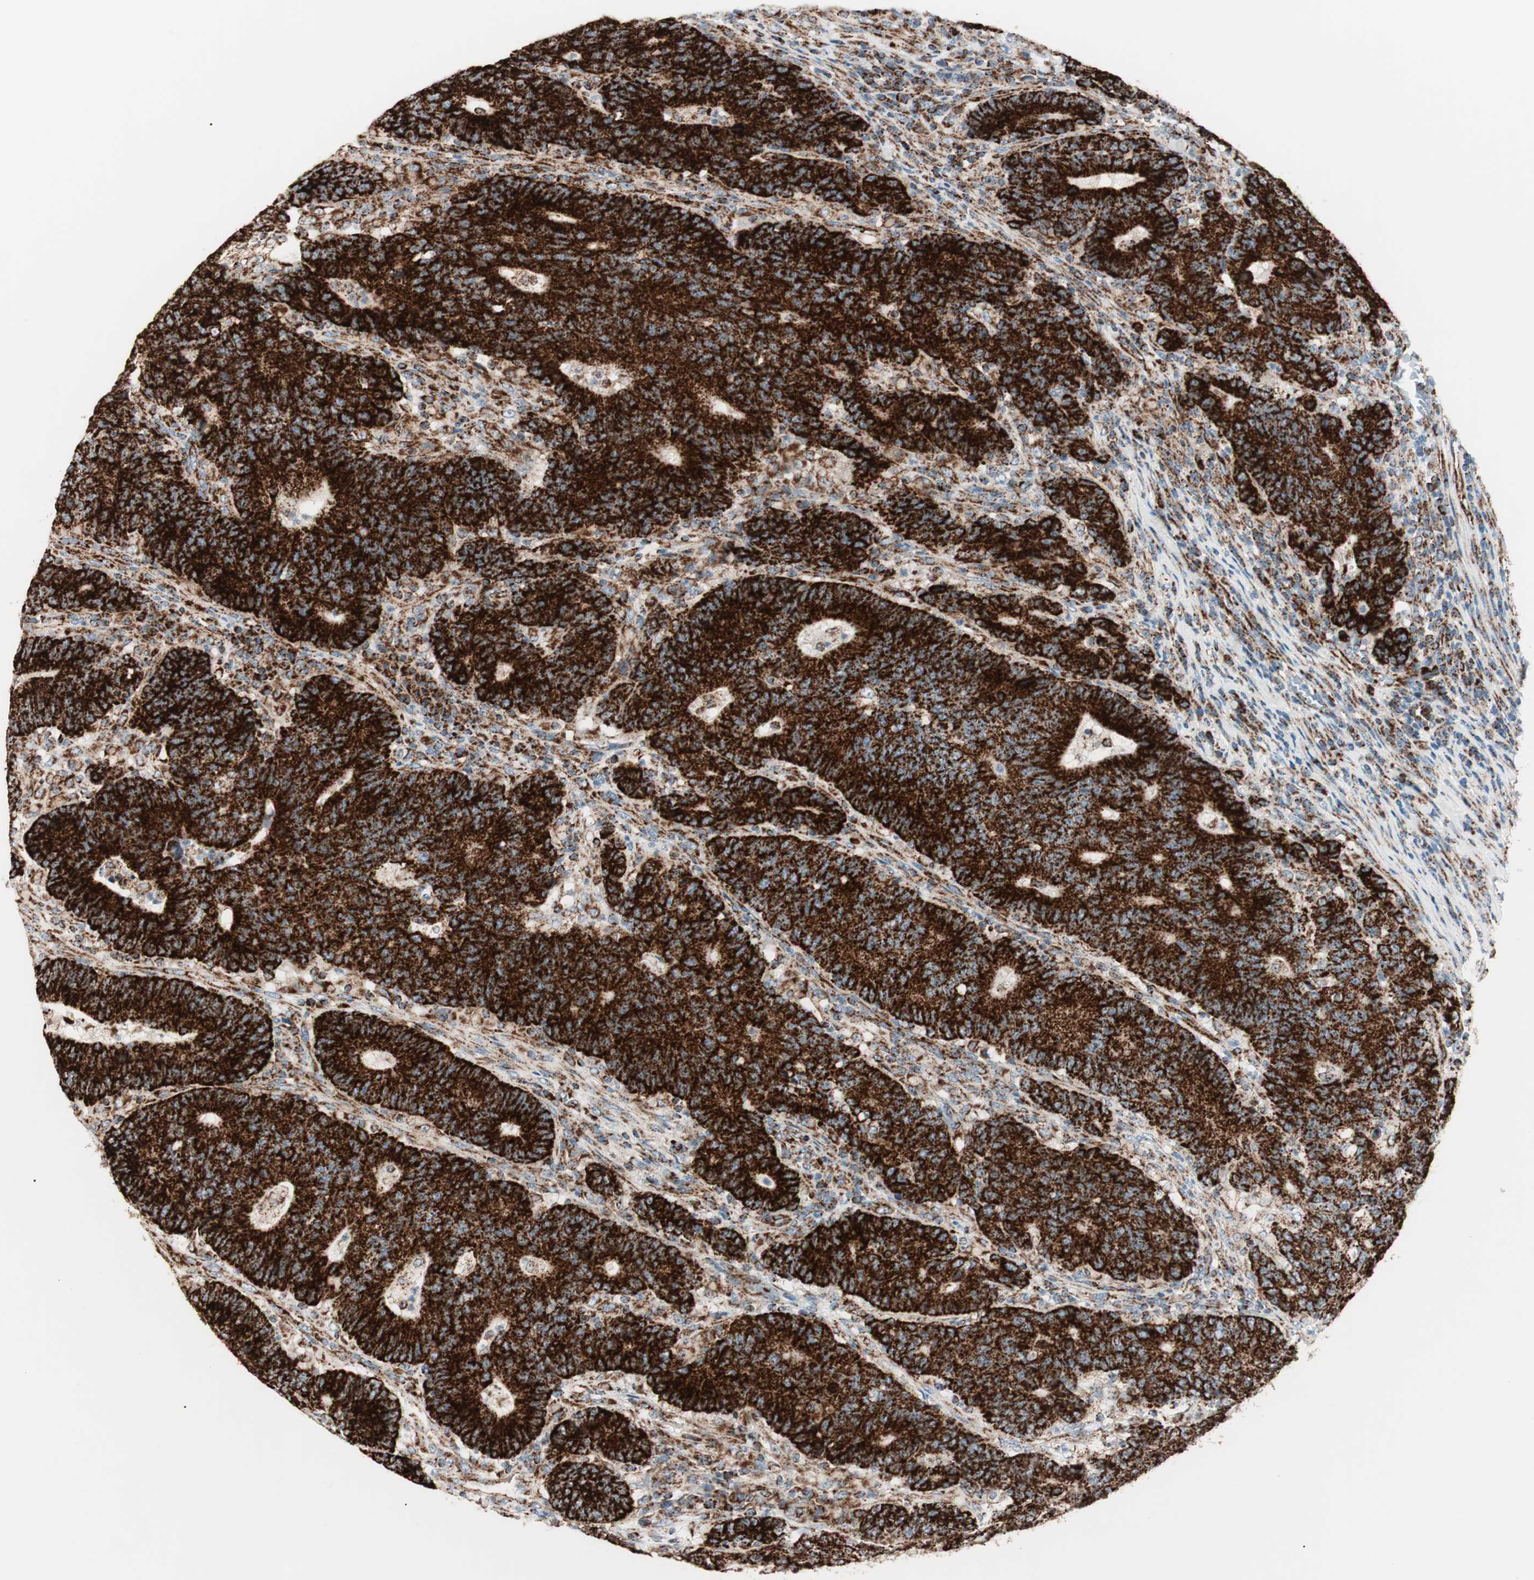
{"staining": {"intensity": "strong", "quantity": ">75%", "location": "cytoplasmic/membranous"}, "tissue": "colorectal cancer", "cell_type": "Tumor cells", "image_type": "cancer", "snomed": [{"axis": "morphology", "description": "Normal tissue, NOS"}, {"axis": "morphology", "description": "Adenocarcinoma, NOS"}, {"axis": "topography", "description": "Colon"}], "caption": "IHC photomicrograph of neoplastic tissue: human colorectal cancer (adenocarcinoma) stained using IHC displays high levels of strong protein expression localized specifically in the cytoplasmic/membranous of tumor cells, appearing as a cytoplasmic/membranous brown color.", "gene": "TOMM20", "patient": {"sex": "female", "age": 75}}